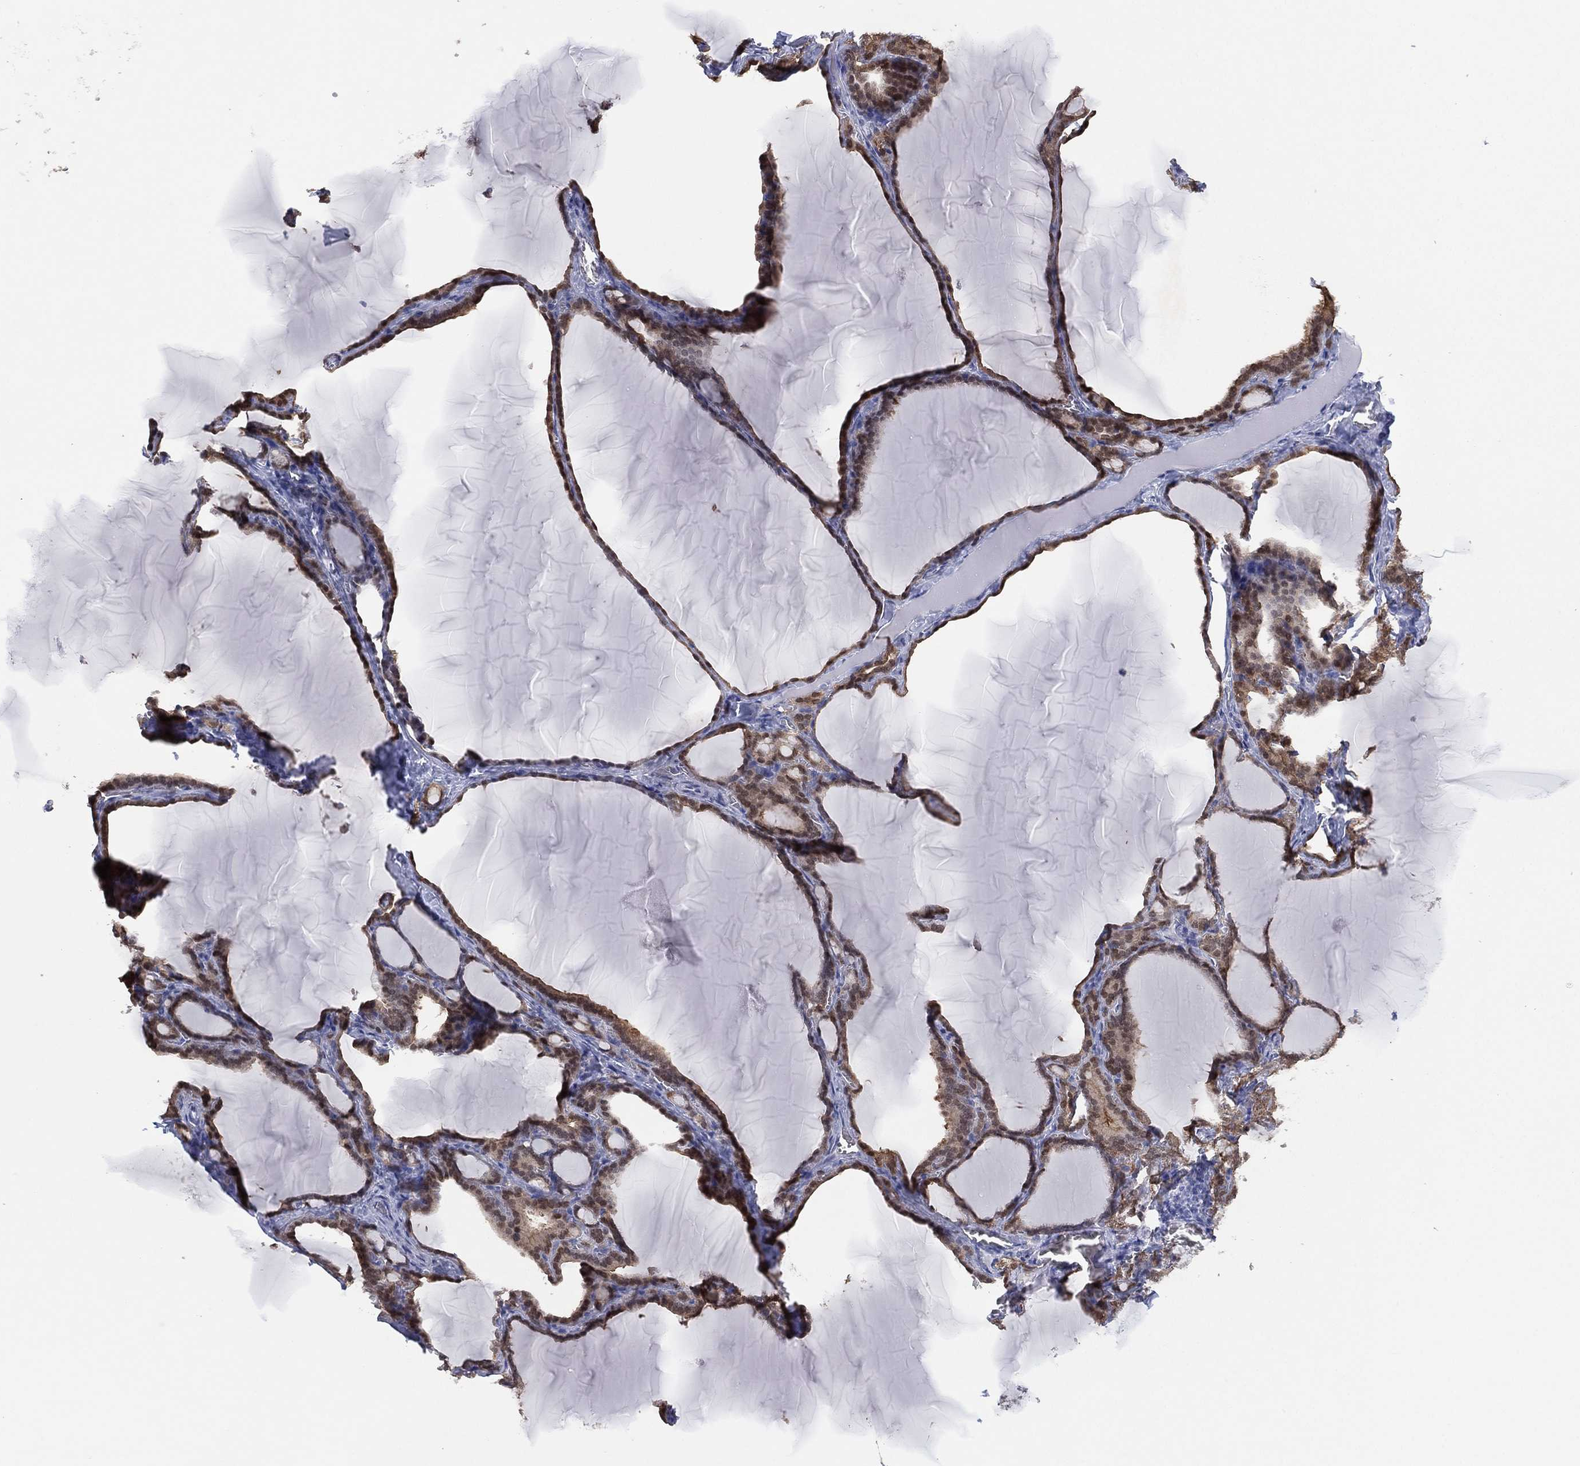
{"staining": {"intensity": "moderate", "quantity": ">75%", "location": "cytoplasmic/membranous,nuclear"}, "tissue": "thyroid gland", "cell_type": "Glandular cells", "image_type": "normal", "snomed": [{"axis": "morphology", "description": "Normal tissue, NOS"}, {"axis": "morphology", "description": "Hyperplasia, NOS"}, {"axis": "topography", "description": "Thyroid gland"}], "caption": "Moderate cytoplasmic/membranous,nuclear positivity for a protein is appreciated in about >75% of glandular cells of normal thyroid gland using immunohistochemistry (IHC).", "gene": "DDAH1", "patient": {"sex": "female", "age": 27}}